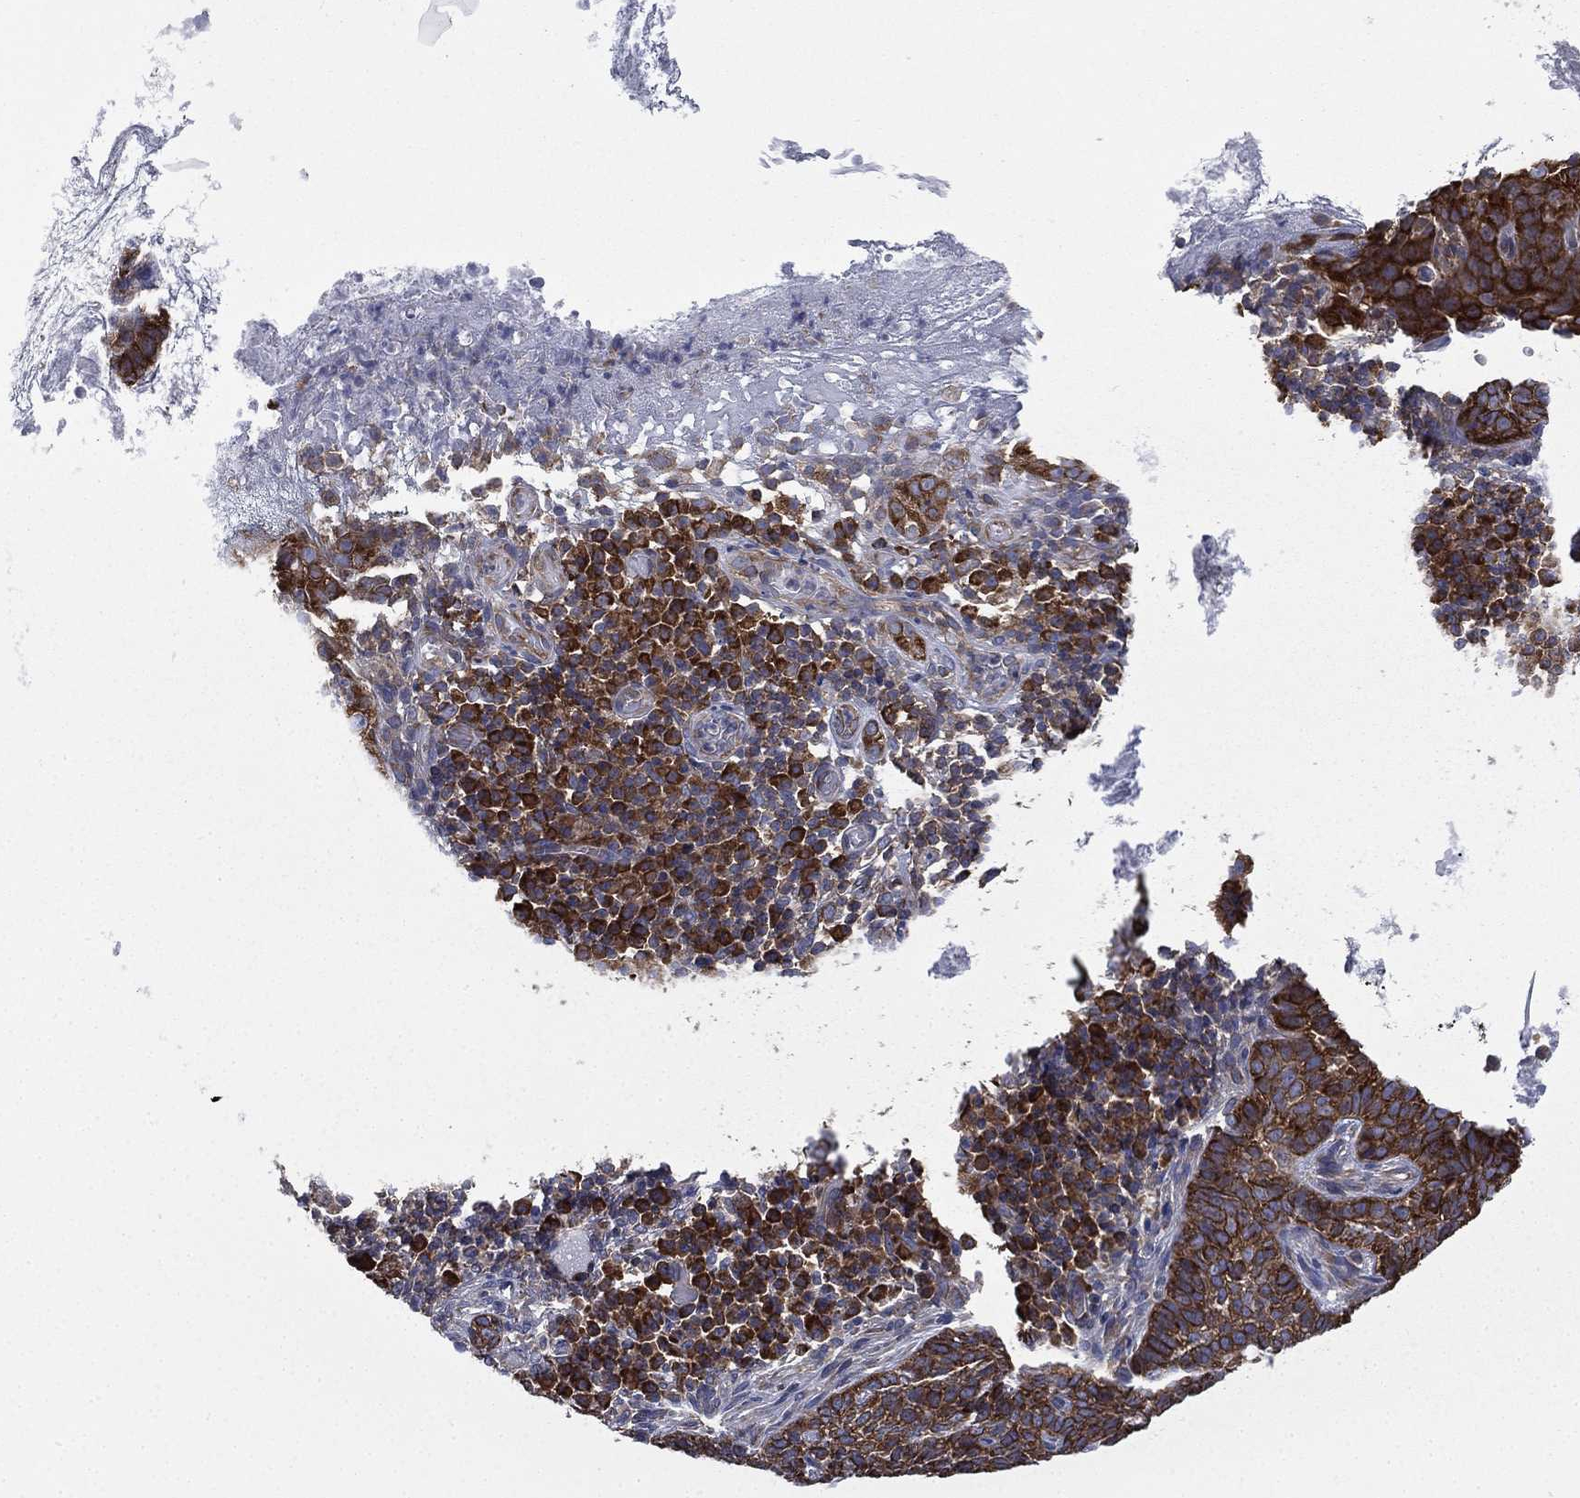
{"staining": {"intensity": "strong", "quantity": ">75%", "location": "cytoplasmic/membranous"}, "tissue": "skin cancer", "cell_type": "Tumor cells", "image_type": "cancer", "snomed": [{"axis": "morphology", "description": "Basal cell carcinoma"}, {"axis": "topography", "description": "Skin"}], "caption": "A histopathology image showing strong cytoplasmic/membranous positivity in approximately >75% of tumor cells in skin basal cell carcinoma, as visualized by brown immunohistochemical staining.", "gene": "FARSA", "patient": {"sex": "female", "age": 69}}